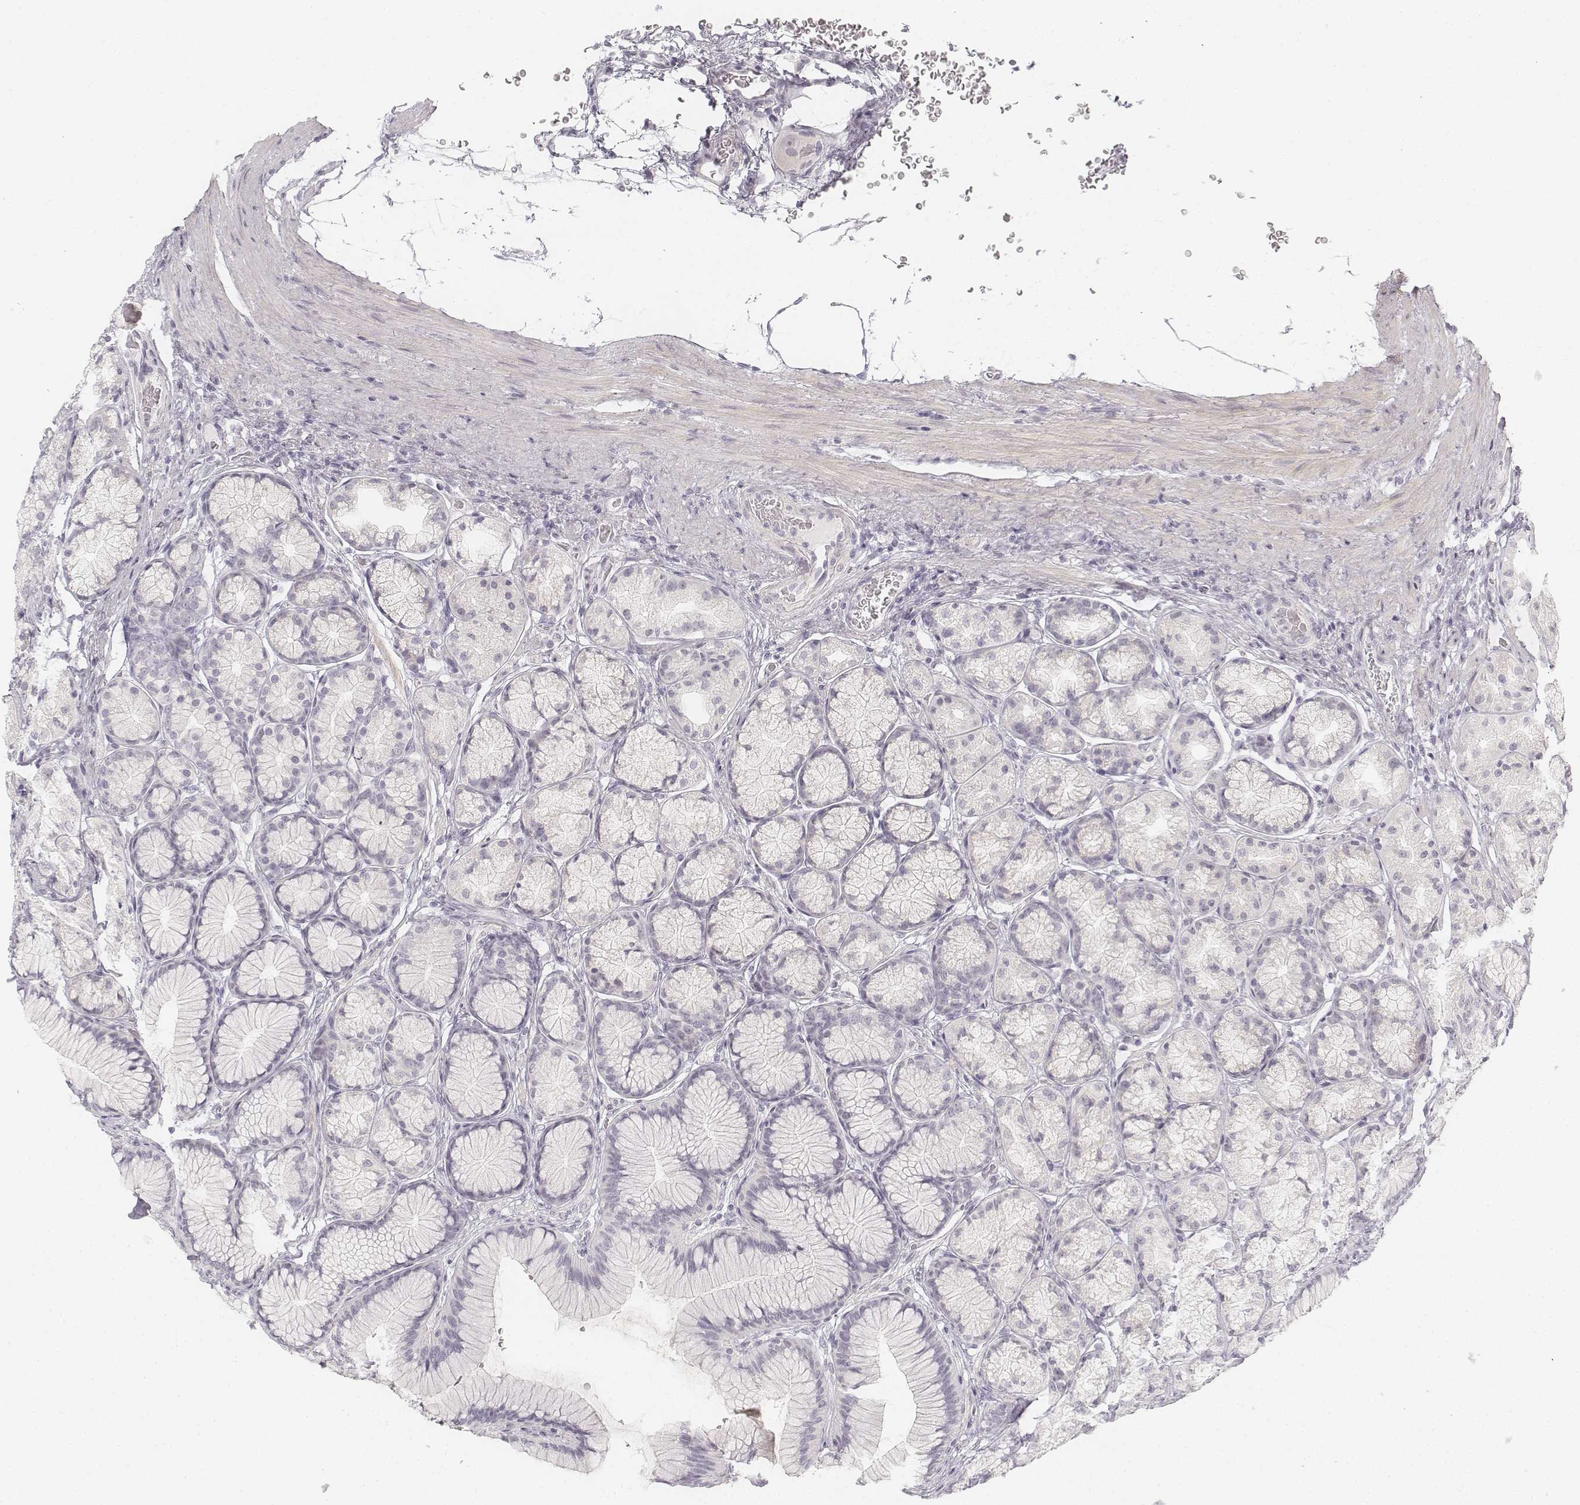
{"staining": {"intensity": "negative", "quantity": "none", "location": "none"}, "tissue": "stomach", "cell_type": "Glandular cells", "image_type": "normal", "snomed": [{"axis": "morphology", "description": "Normal tissue, NOS"}, {"axis": "morphology", "description": "Adenocarcinoma, NOS"}, {"axis": "morphology", "description": "Adenocarcinoma, High grade"}, {"axis": "topography", "description": "Stomach, upper"}, {"axis": "topography", "description": "Stomach"}], "caption": "Immunohistochemistry (IHC) histopathology image of unremarkable stomach: human stomach stained with DAB (3,3'-diaminobenzidine) reveals no significant protein staining in glandular cells.", "gene": "KRT25", "patient": {"sex": "female", "age": 65}}